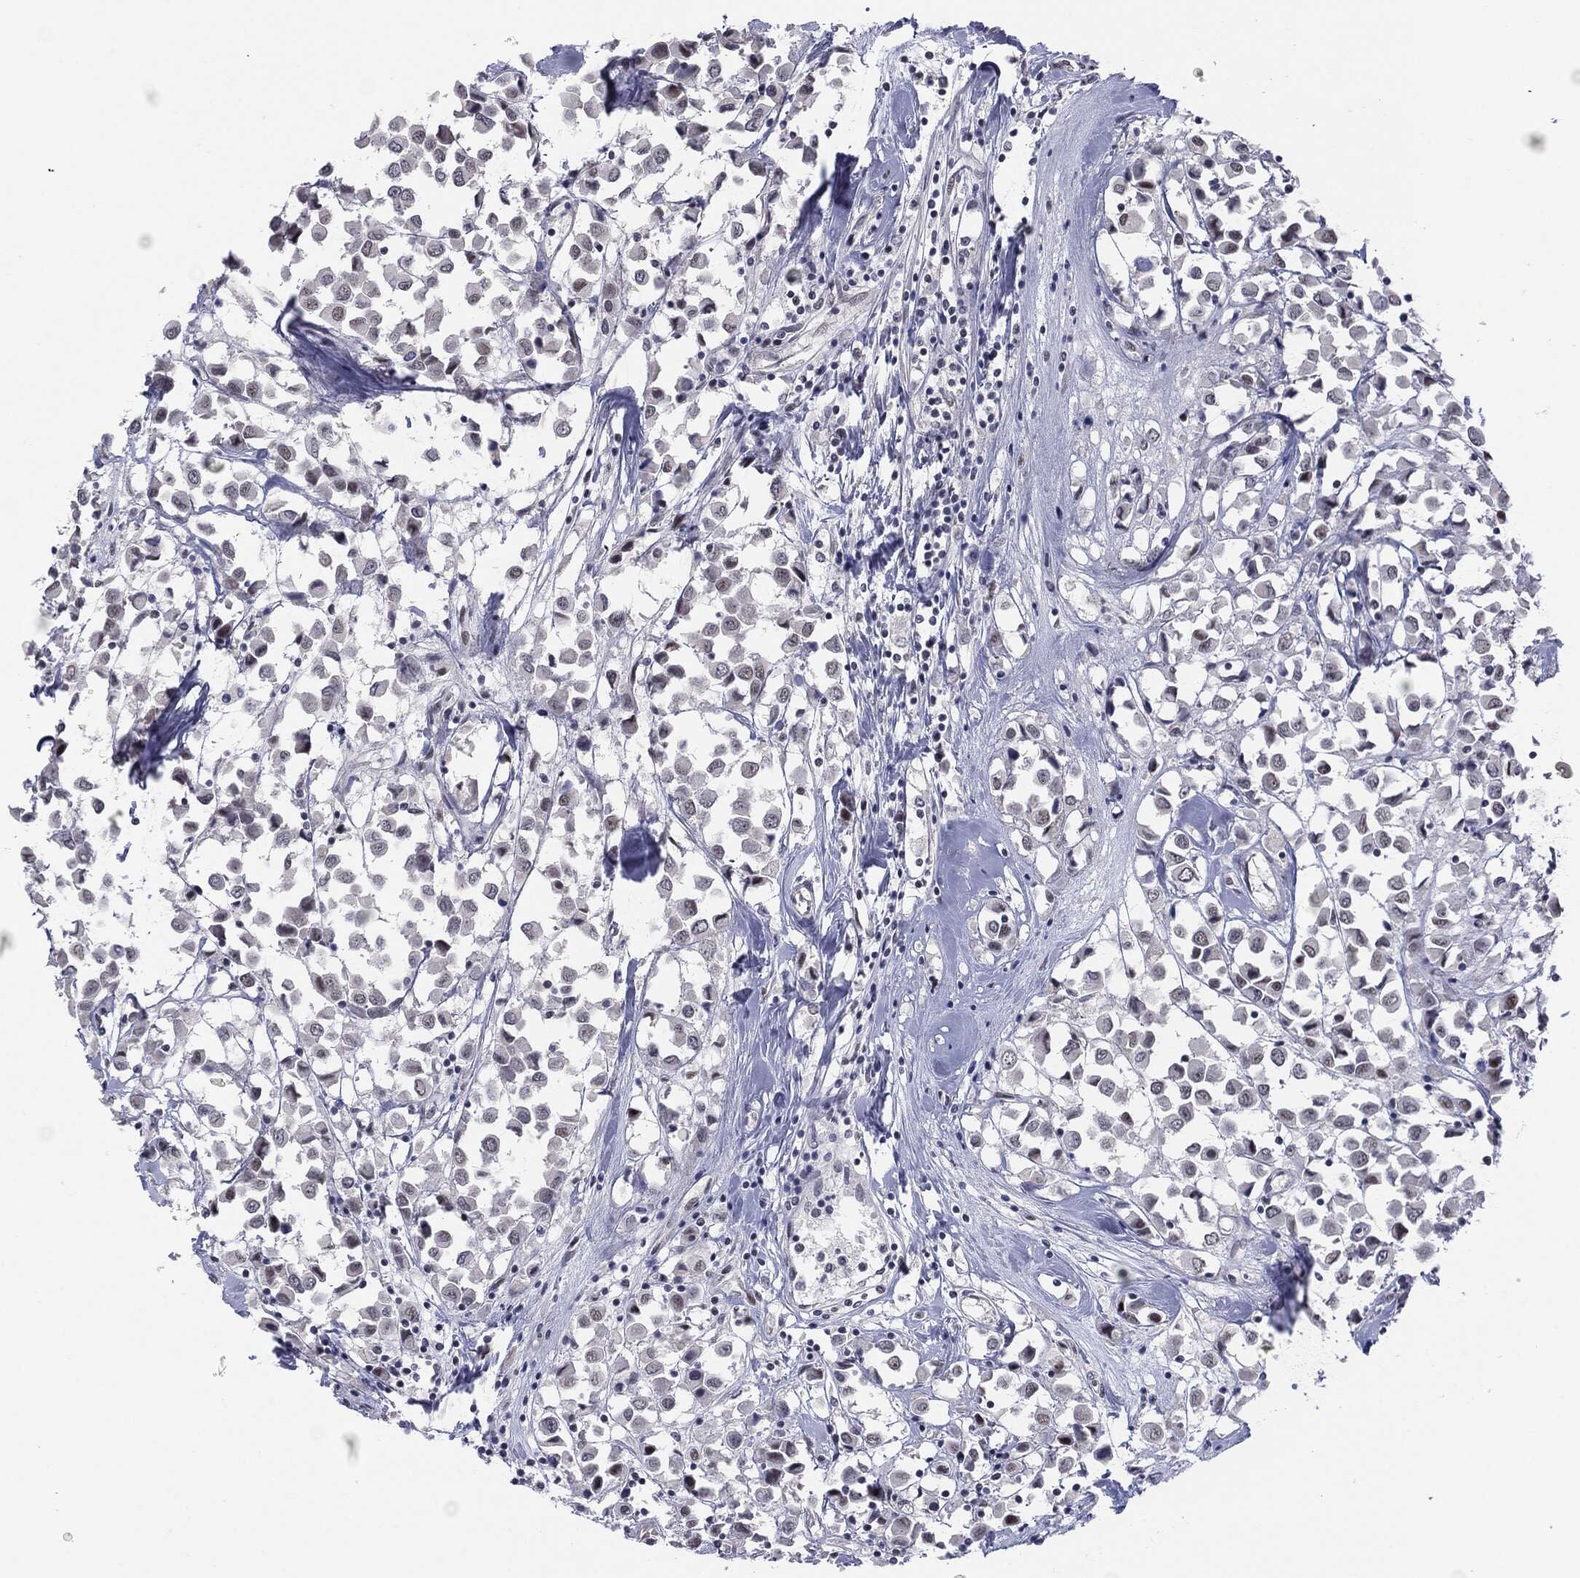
{"staining": {"intensity": "negative", "quantity": "none", "location": "none"}, "tissue": "breast cancer", "cell_type": "Tumor cells", "image_type": "cancer", "snomed": [{"axis": "morphology", "description": "Duct carcinoma"}, {"axis": "topography", "description": "Breast"}], "caption": "Intraductal carcinoma (breast) stained for a protein using immunohistochemistry (IHC) reveals no staining tumor cells.", "gene": "SLC5A5", "patient": {"sex": "female", "age": 61}}